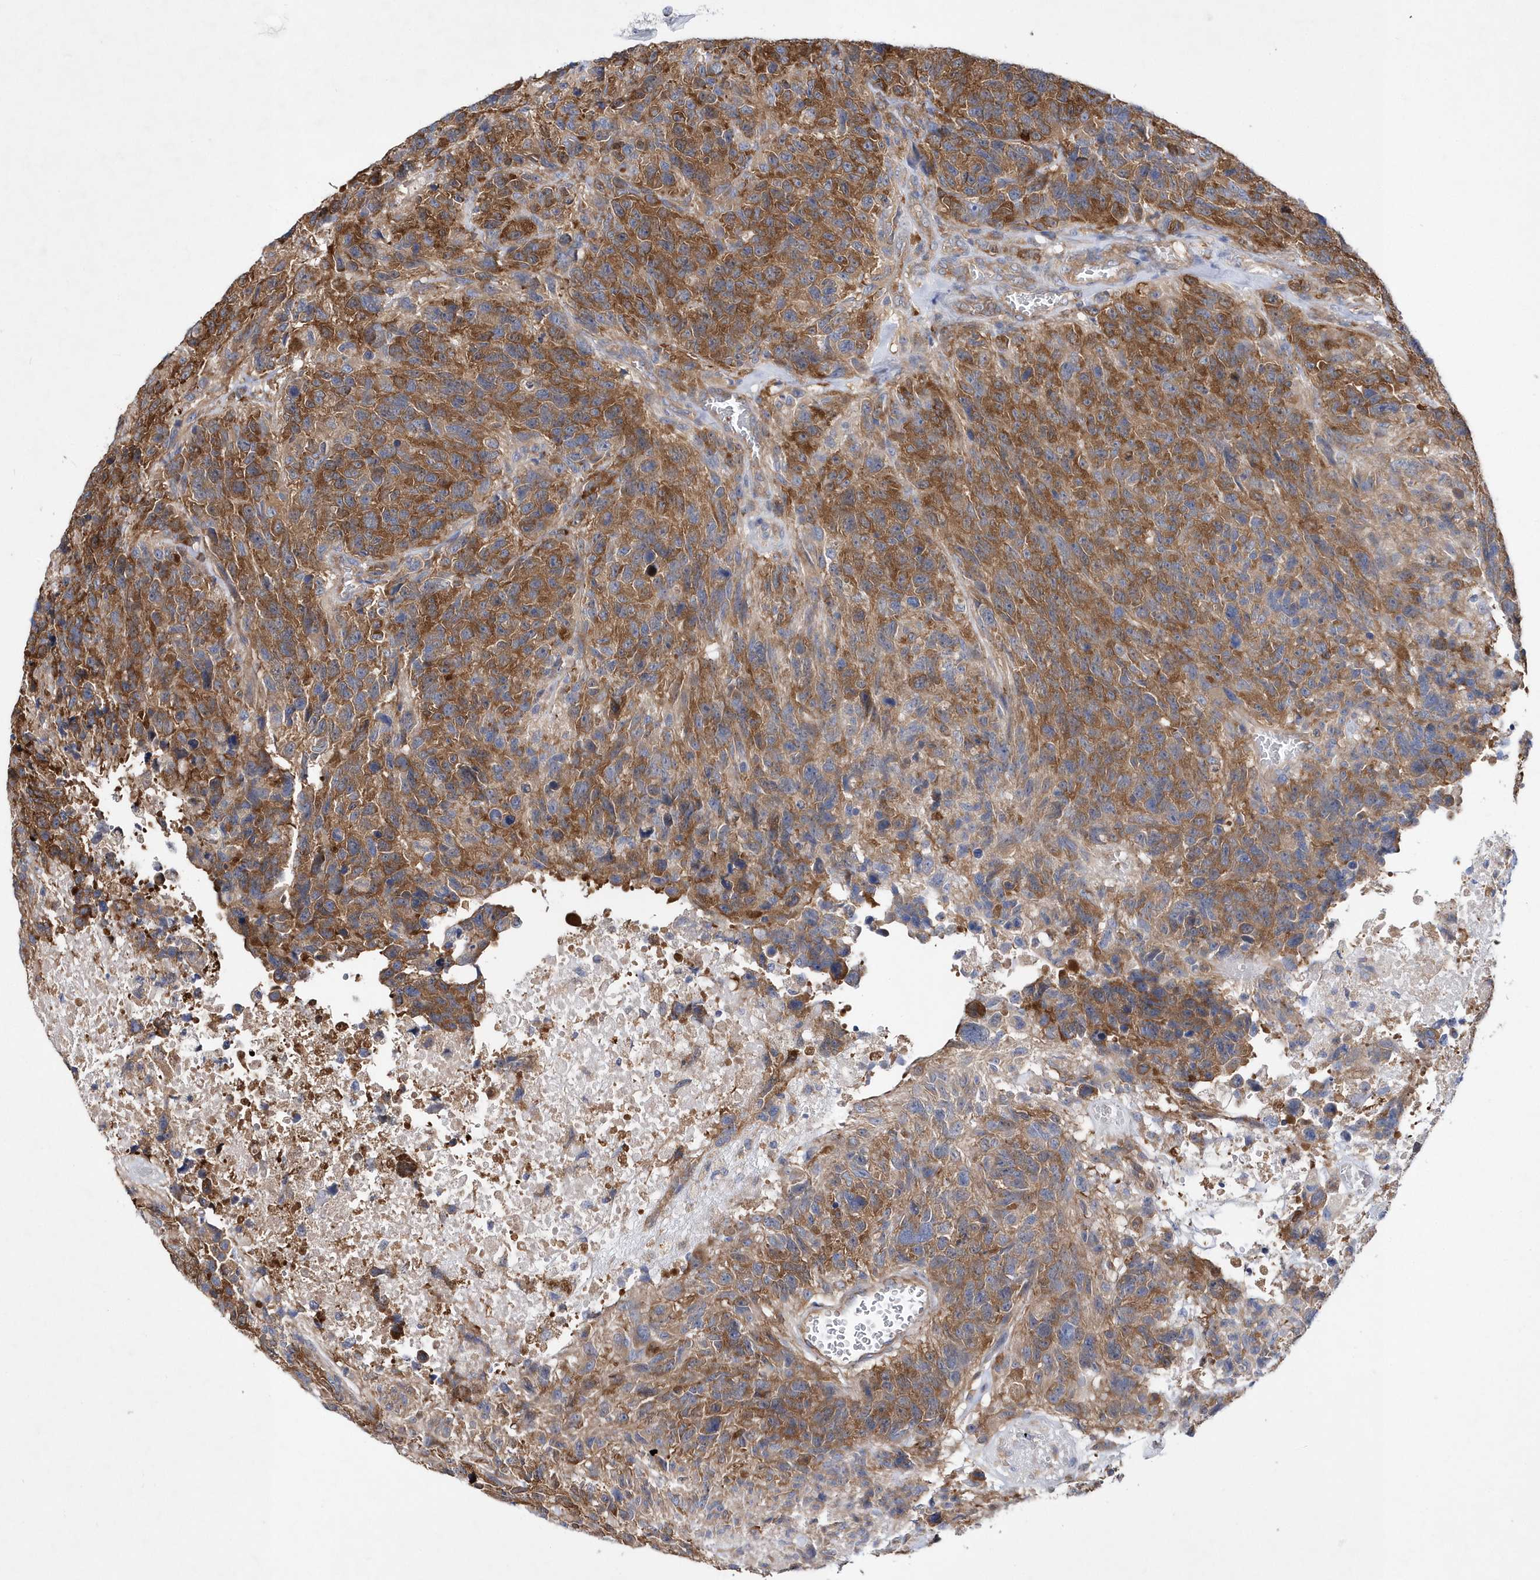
{"staining": {"intensity": "moderate", "quantity": ">75%", "location": "cytoplasmic/membranous"}, "tissue": "glioma", "cell_type": "Tumor cells", "image_type": "cancer", "snomed": [{"axis": "morphology", "description": "Glioma, malignant, High grade"}, {"axis": "topography", "description": "Brain"}], "caption": "Immunohistochemistry image of neoplastic tissue: human malignant glioma (high-grade) stained using immunohistochemistry (IHC) shows medium levels of moderate protein expression localized specifically in the cytoplasmic/membranous of tumor cells, appearing as a cytoplasmic/membranous brown color.", "gene": "JKAMP", "patient": {"sex": "male", "age": 69}}